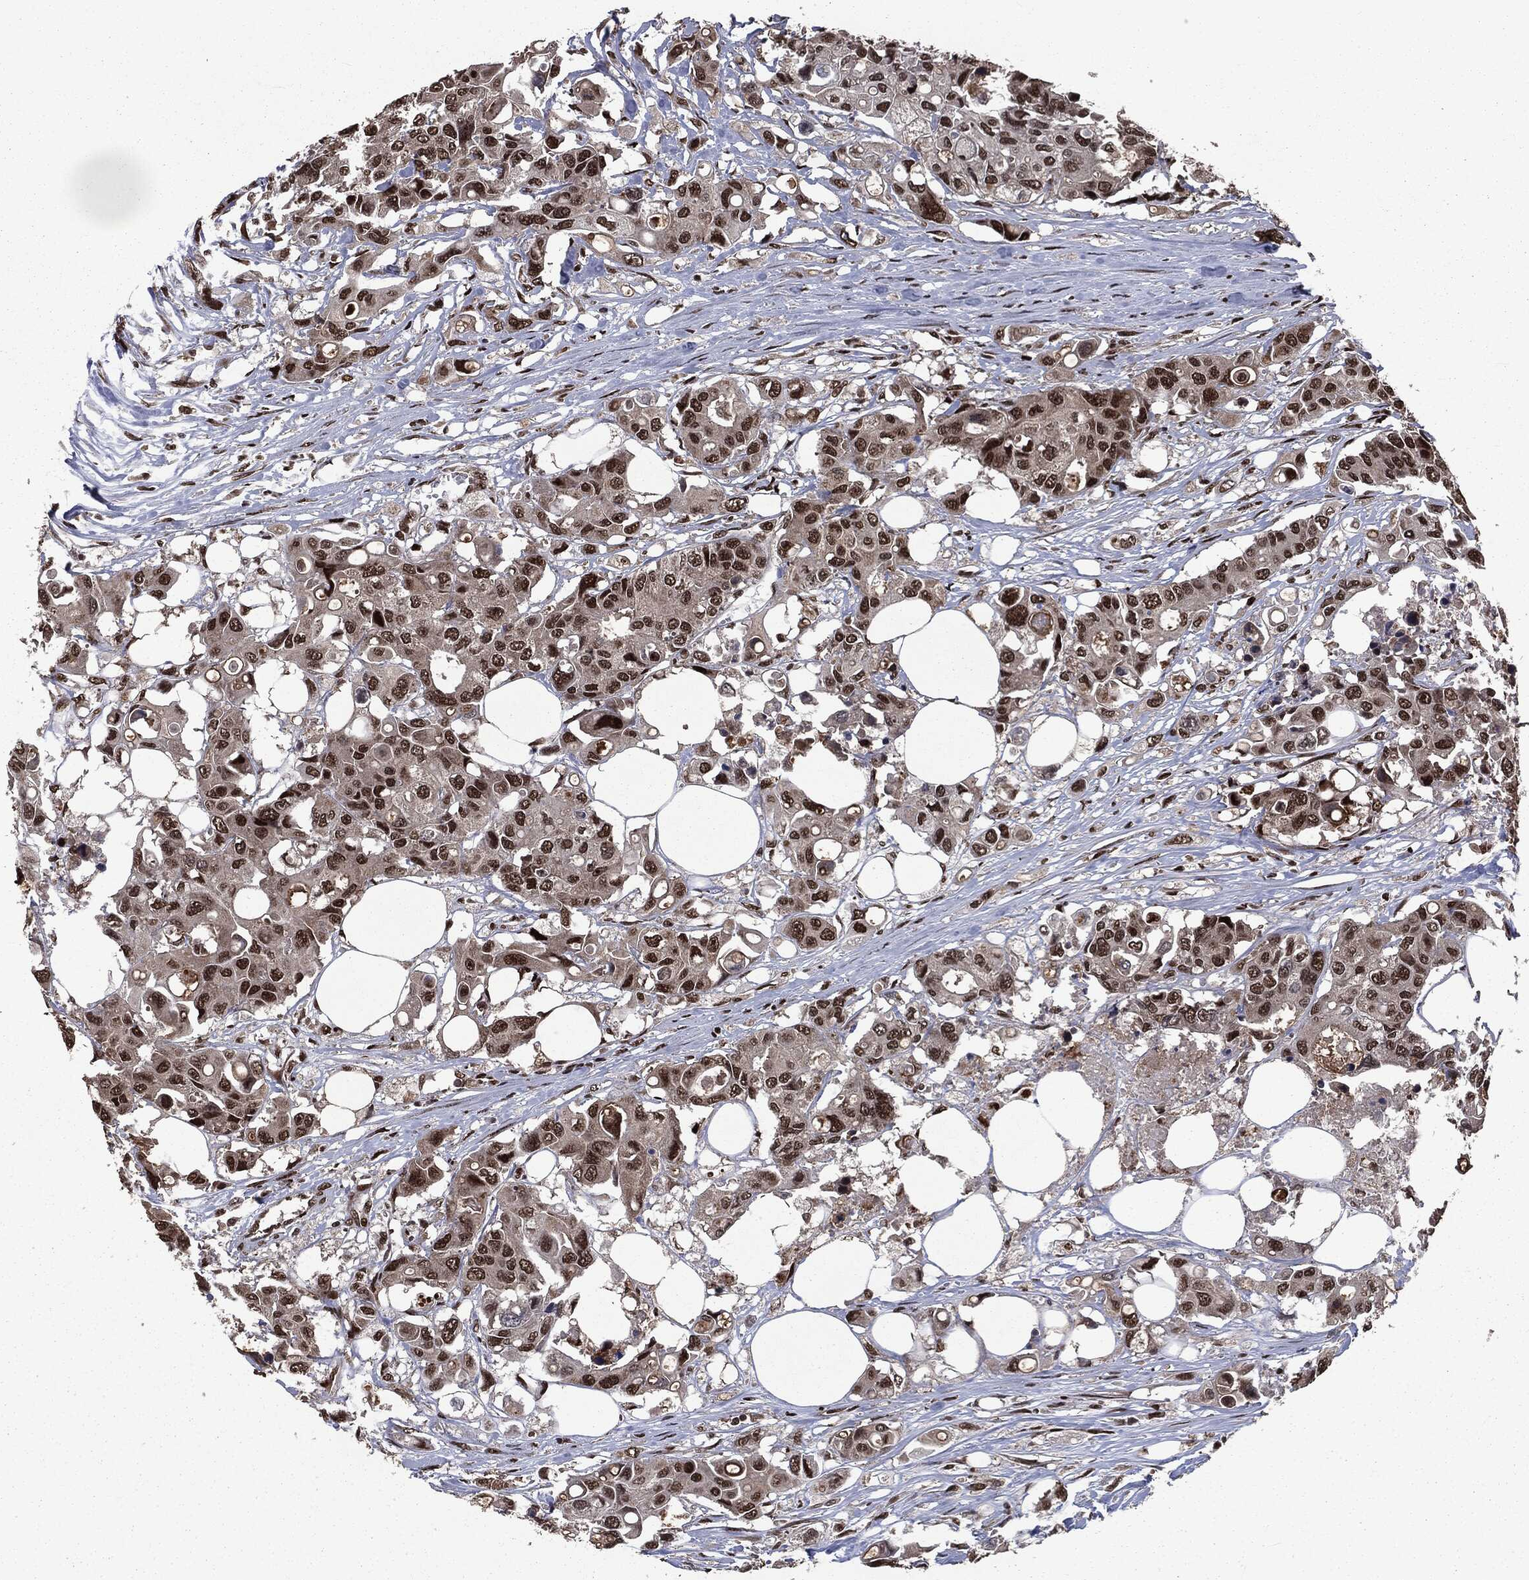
{"staining": {"intensity": "strong", "quantity": ">75%", "location": "nuclear"}, "tissue": "colorectal cancer", "cell_type": "Tumor cells", "image_type": "cancer", "snomed": [{"axis": "morphology", "description": "Adenocarcinoma, NOS"}, {"axis": "topography", "description": "Colon"}], "caption": "Immunohistochemistry (IHC) (DAB (3,3'-diaminobenzidine)) staining of human colorectal cancer reveals strong nuclear protein staining in approximately >75% of tumor cells.", "gene": "DVL2", "patient": {"sex": "male", "age": 77}}